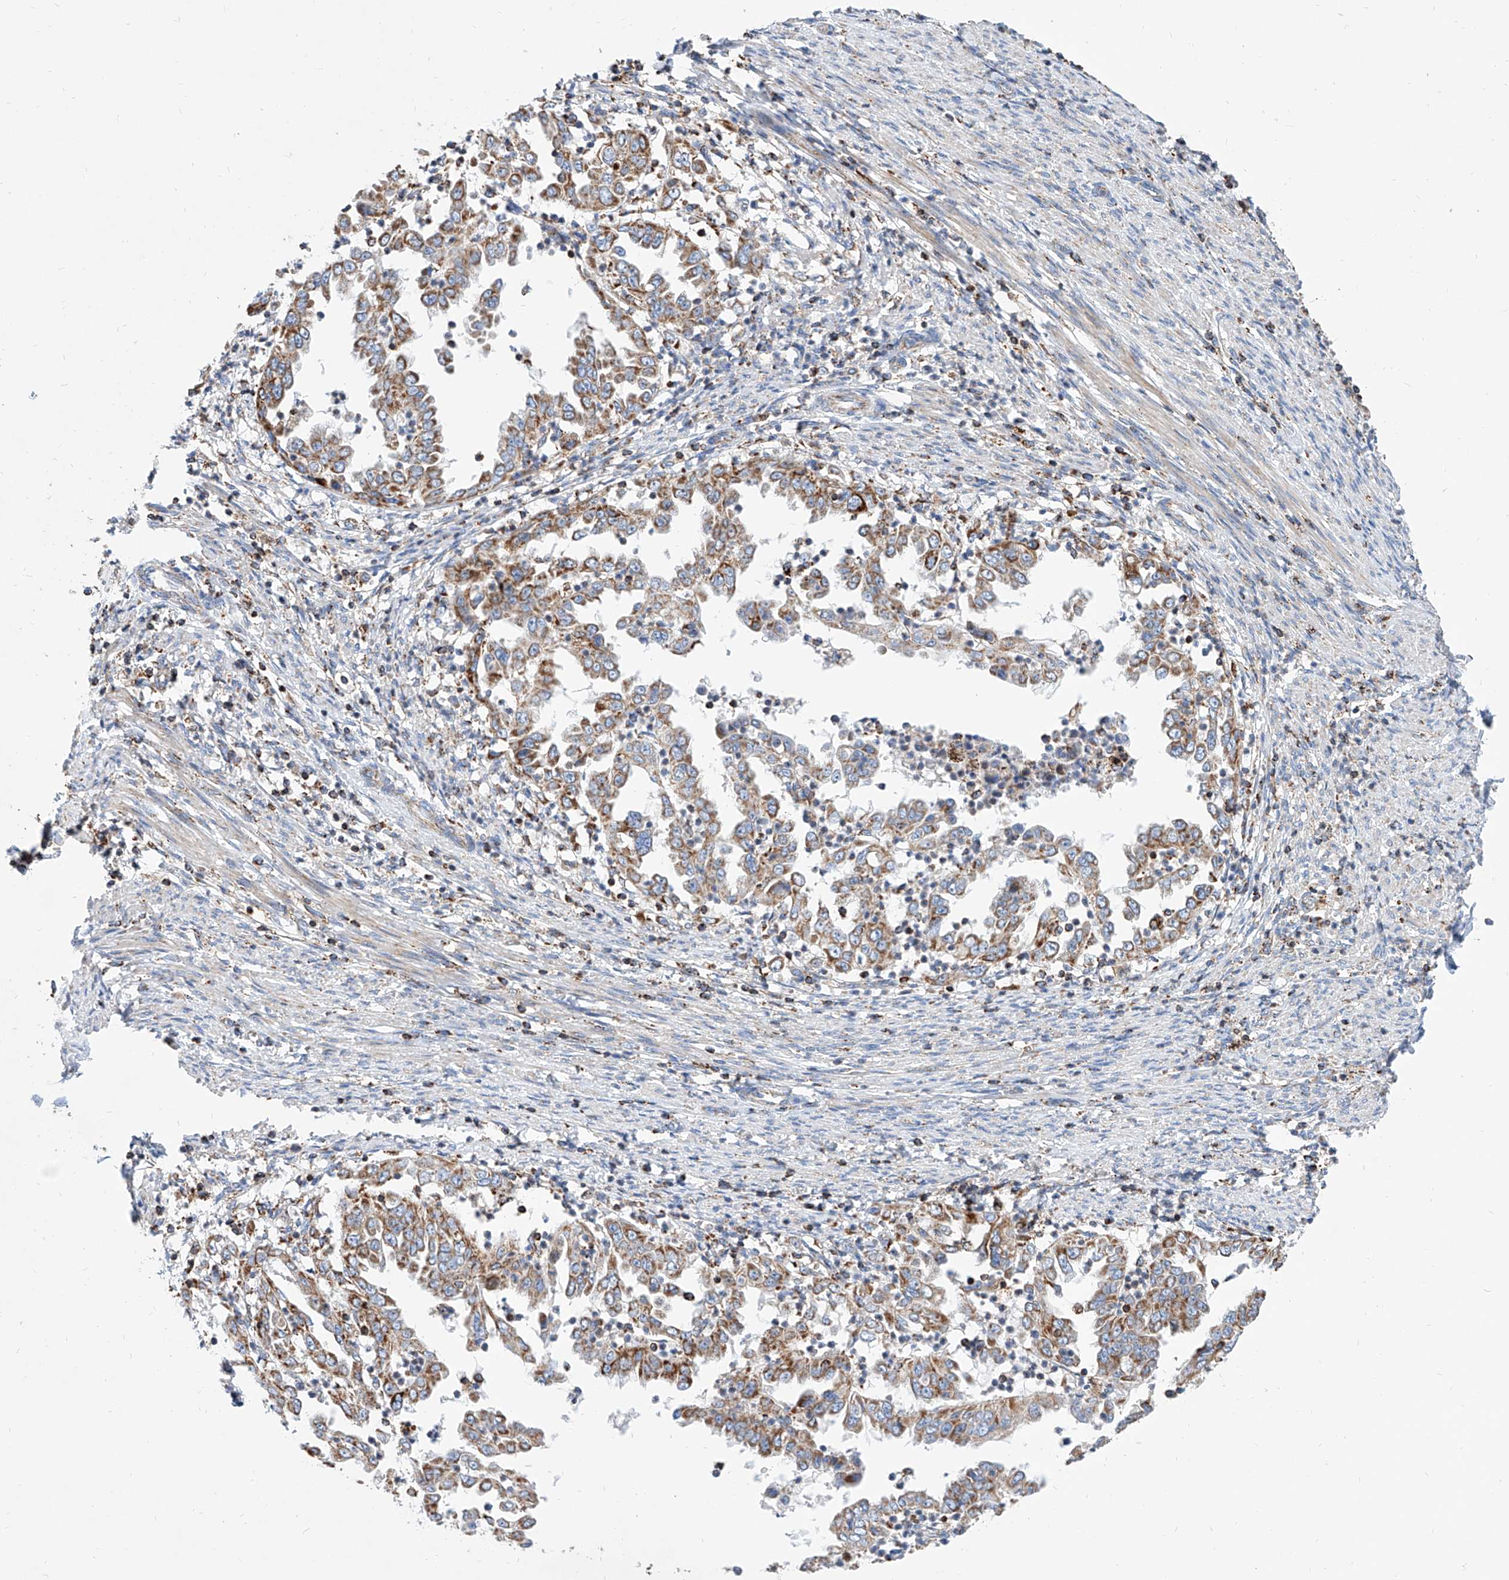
{"staining": {"intensity": "moderate", "quantity": ">75%", "location": "cytoplasmic/membranous"}, "tissue": "endometrial cancer", "cell_type": "Tumor cells", "image_type": "cancer", "snomed": [{"axis": "morphology", "description": "Adenocarcinoma, NOS"}, {"axis": "topography", "description": "Endometrium"}], "caption": "Immunohistochemical staining of human endometrial adenocarcinoma exhibits moderate cytoplasmic/membranous protein positivity in about >75% of tumor cells.", "gene": "CPNE5", "patient": {"sex": "female", "age": 85}}